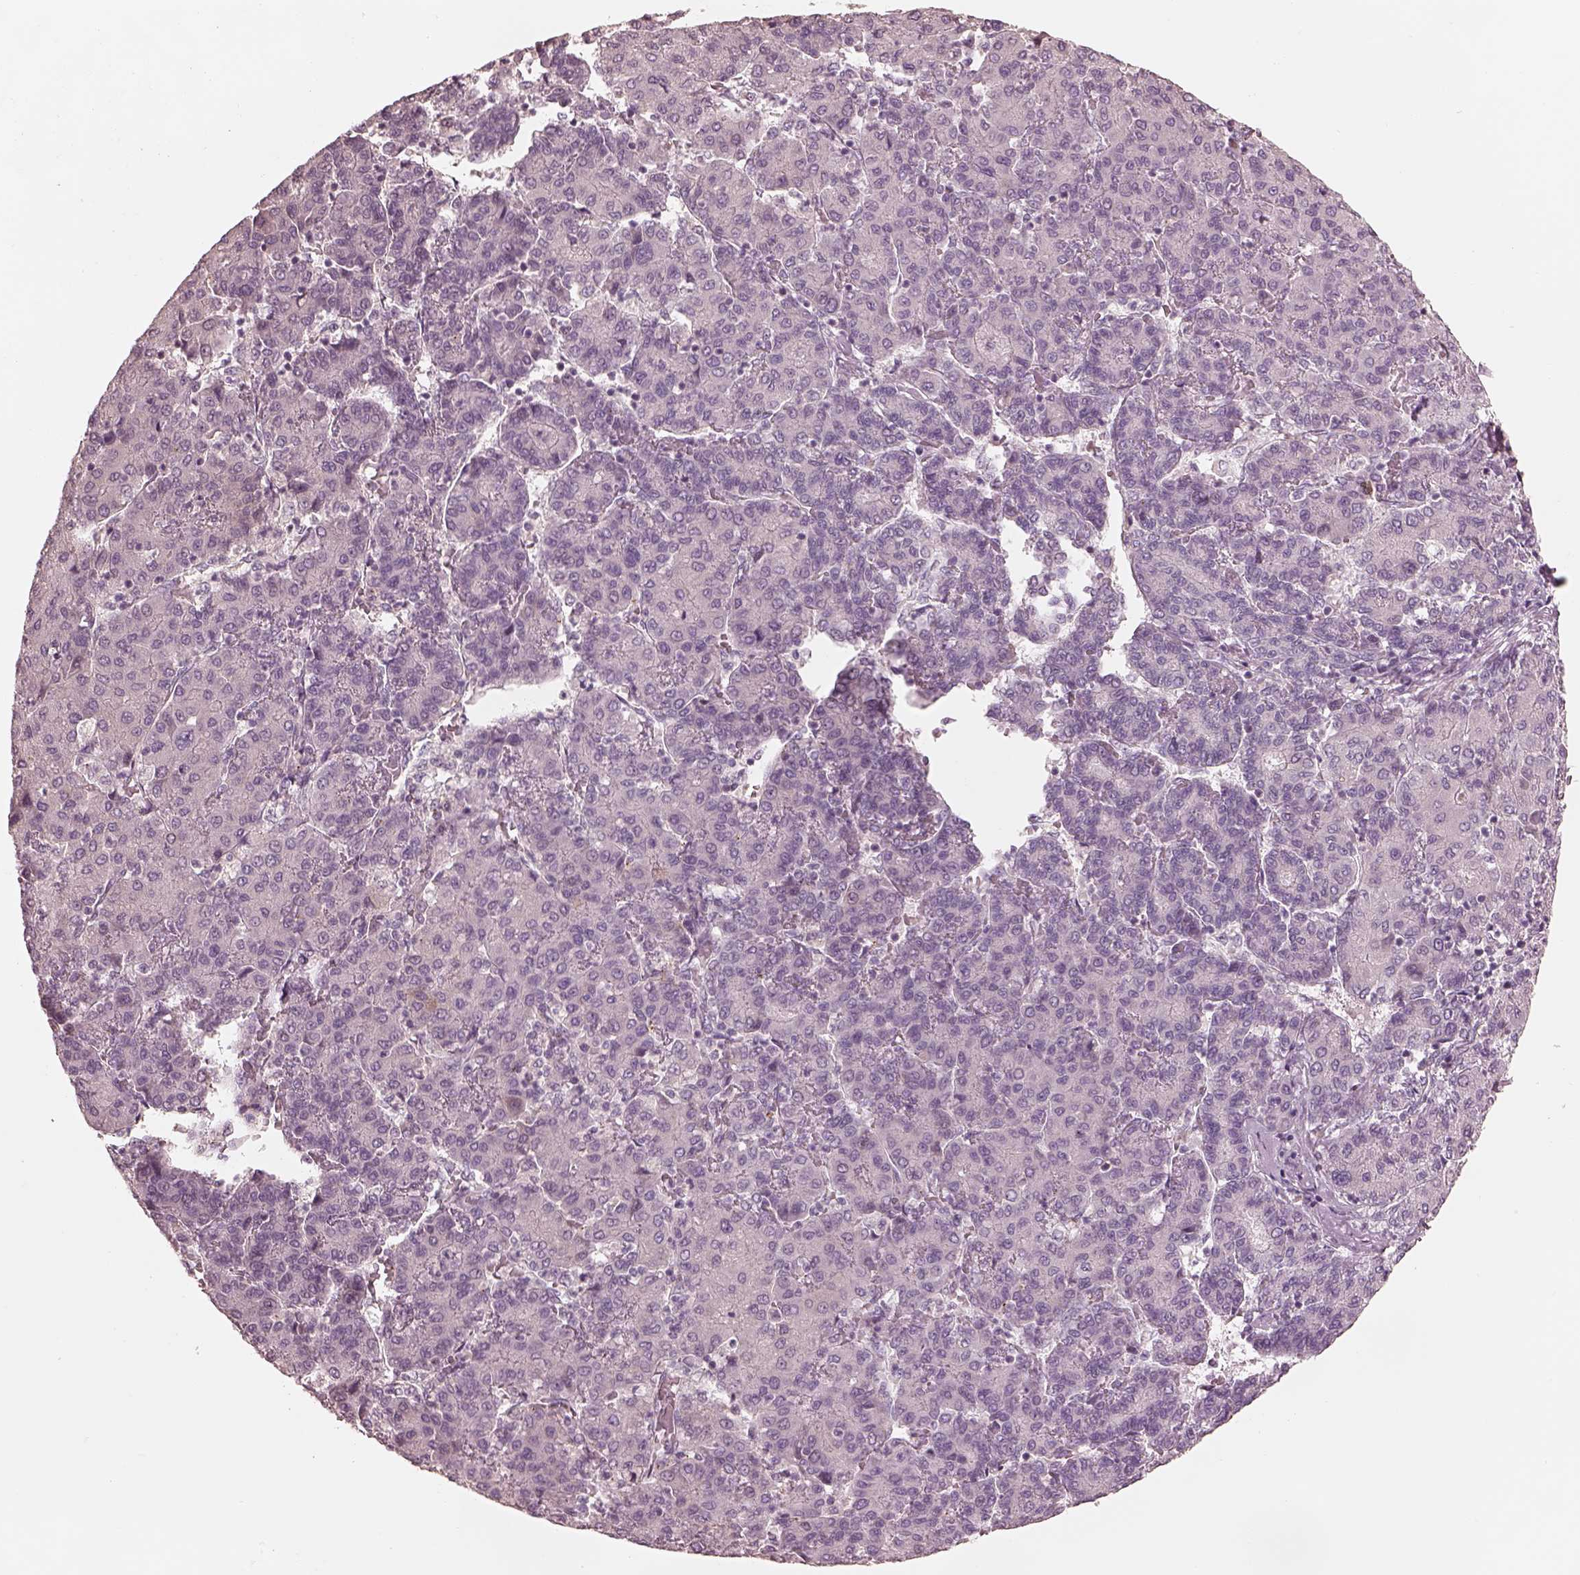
{"staining": {"intensity": "negative", "quantity": "none", "location": "none"}, "tissue": "liver cancer", "cell_type": "Tumor cells", "image_type": "cancer", "snomed": [{"axis": "morphology", "description": "Carcinoma, Hepatocellular, NOS"}, {"axis": "topography", "description": "Liver"}], "caption": "High magnification brightfield microscopy of liver cancer stained with DAB (brown) and counterstained with hematoxylin (blue): tumor cells show no significant positivity.", "gene": "PRKACG", "patient": {"sex": "male", "age": 65}}